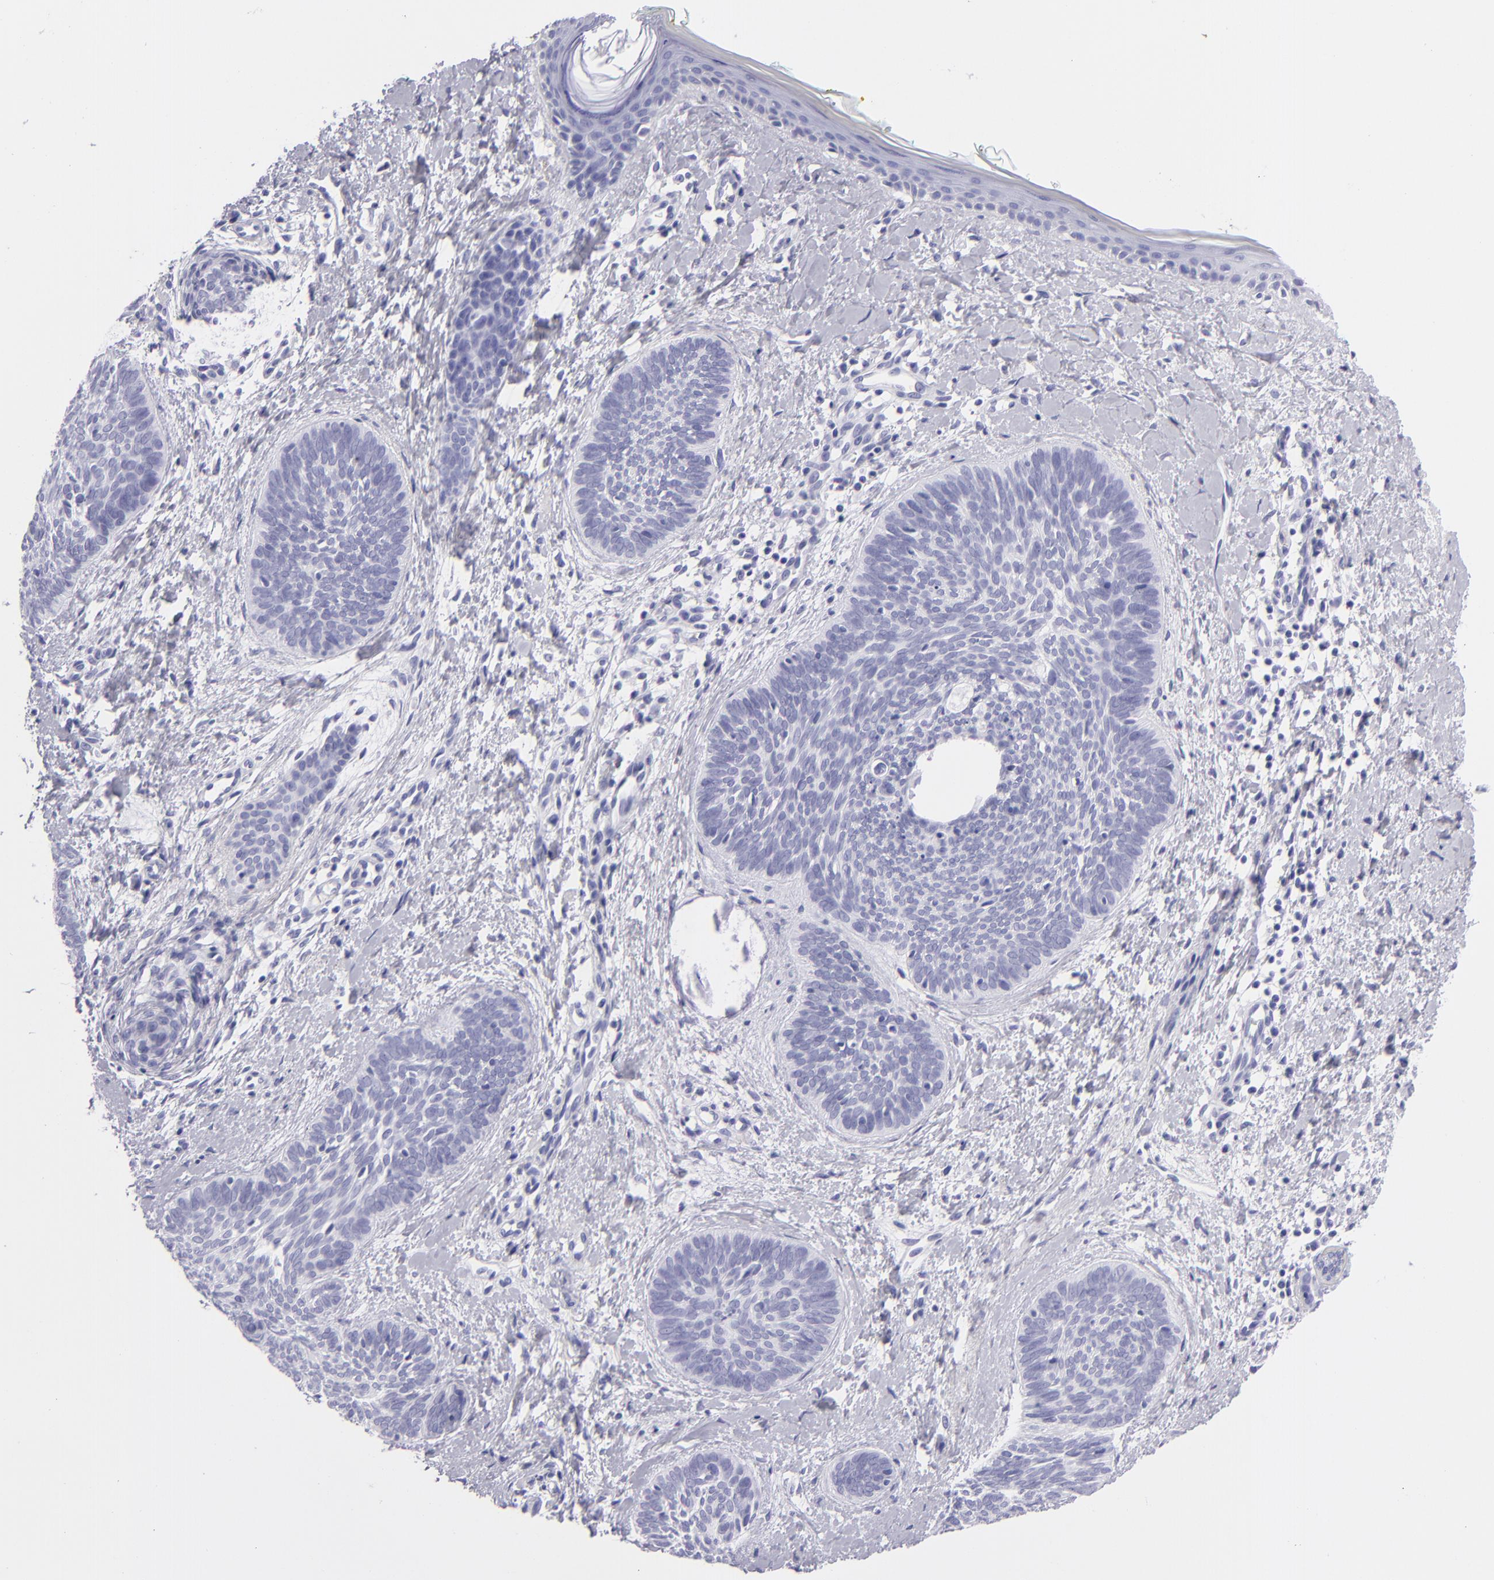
{"staining": {"intensity": "negative", "quantity": "none", "location": "none"}, "tissue": "skin cancer", "cell_type": "Tumor cells", "image_type": "cancer", "snomed": [{"axis": "morphology", "description": "Basal cell carcinoma"}, {"axis": "topography", "description": "Skin"}], "caption": "High power microscopy micrograph of an immunohistochemistry image of skin cancer, revealing no significant staining in tumor cells.", "gene": "PVALB", "patient": {"sex": "female", "age": 81}}